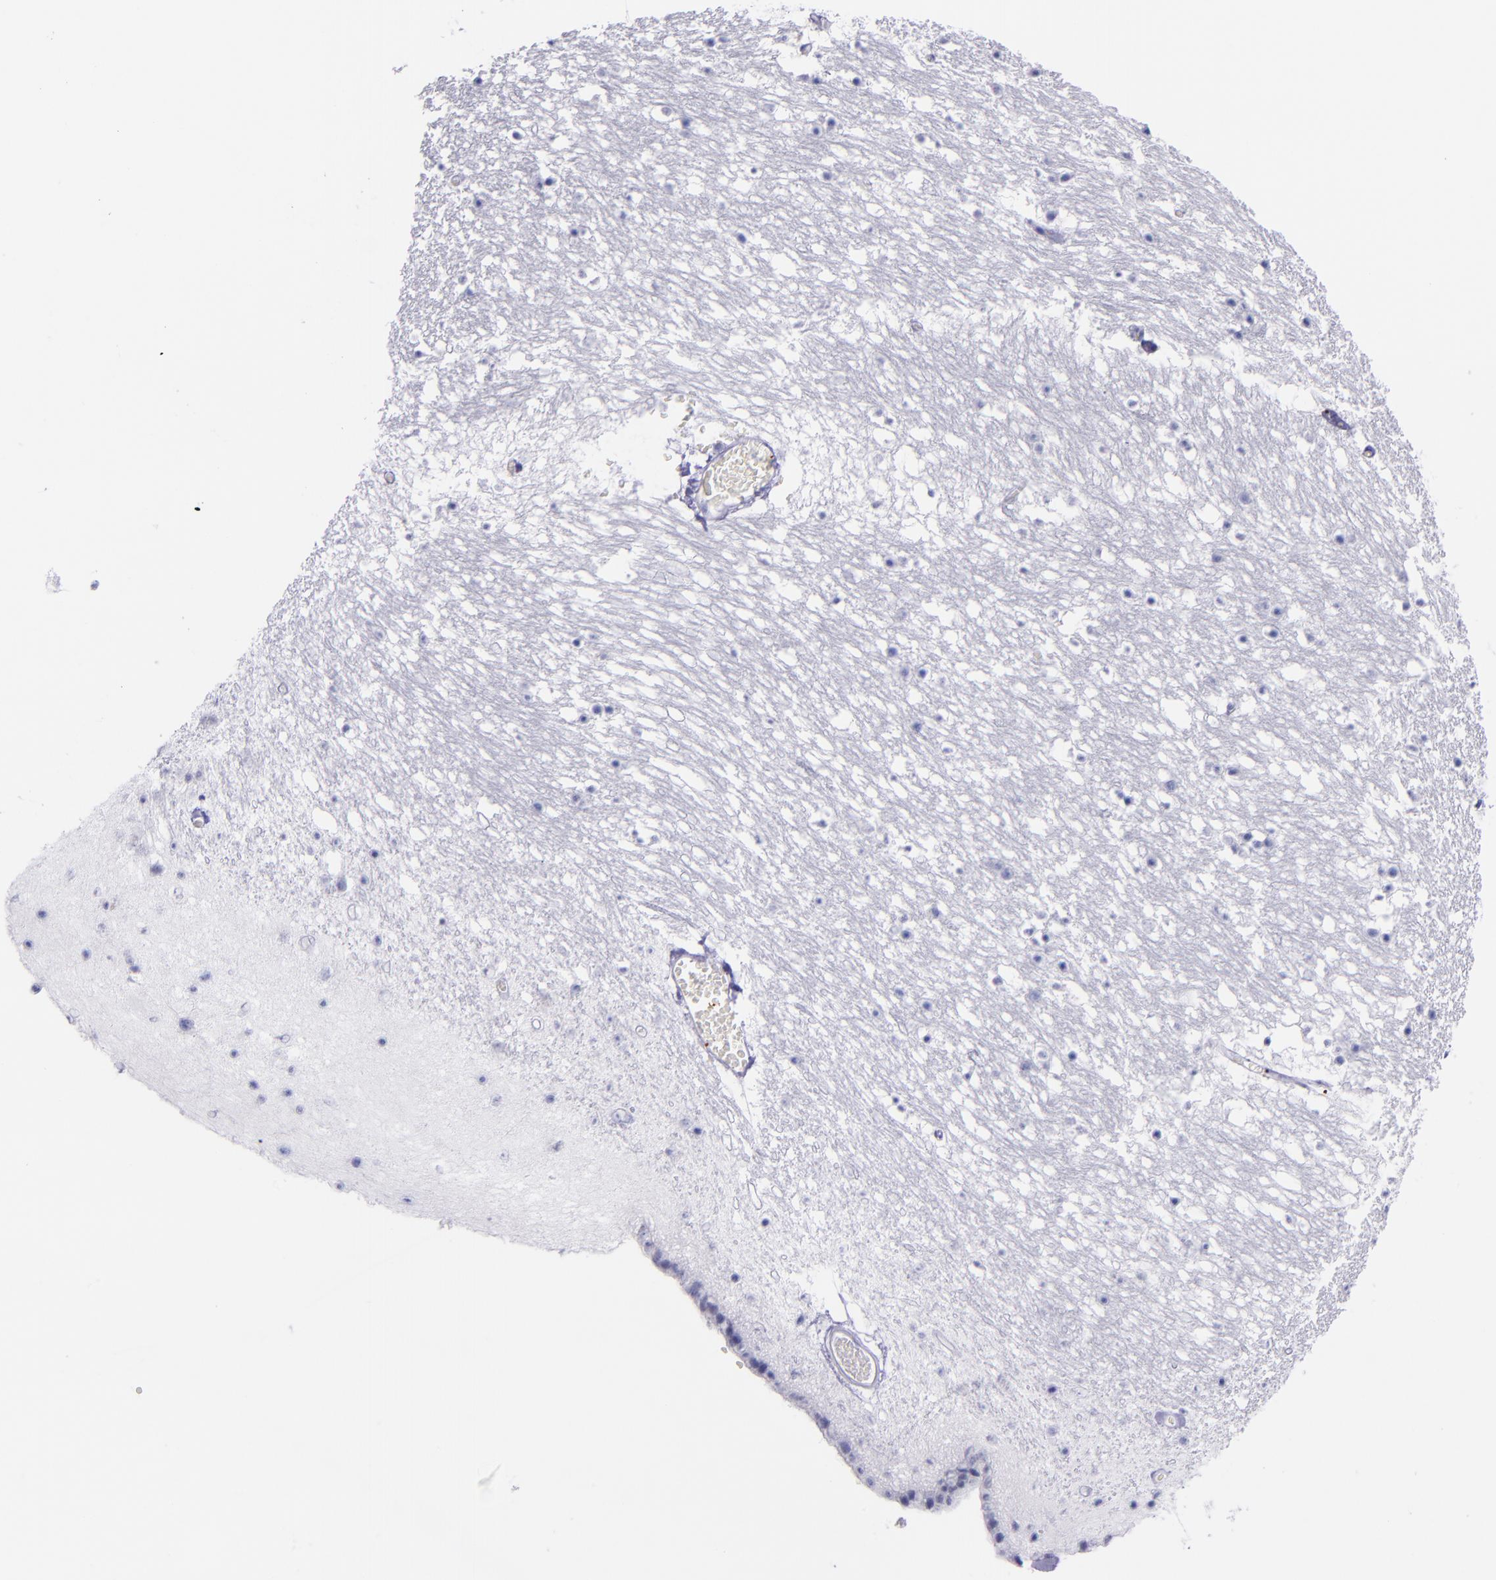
{"staining": {"intensity": "negative", "quantity": "none", "location": "none"}, "tissue": "caudate", "cell_type": "Glial cells", "image_type": "normal", "snomed": [{"axis": "morphology", "description": "Normal tissue, NOS"}, {"axis": "topography", "description": "Lateral ventricle wall"}], "caption": "IHC photomicrograph of normal caudate stained for a protein (brown), which shows no staining in glial cells.", "gene": "SELE", "patient": {"sex": "male", "age": 45}}